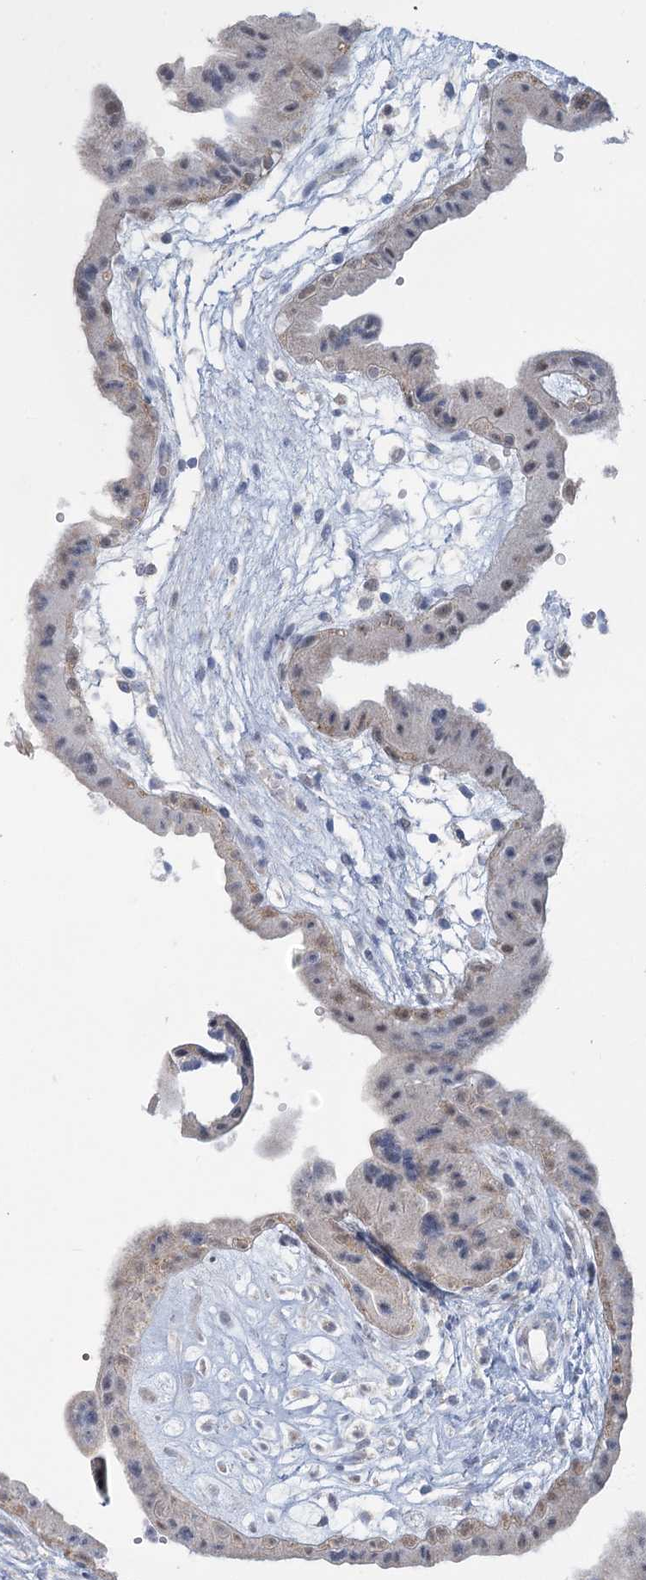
{"staining": {"intensity": "moderate", "quantity": ">75%", "location": "nuclear"}, "tissue": "placenta", "cell_type": "Decidual cells", "image_type": "normal", "snomed": [{"axis": "morphology", "description": "Normal tissue, NOS"}, {"axis": "topography", "description": "Placenta"}], "caption": "Brown immunohistochemical staining in normal human placenta displays moderate nuclear expression in about >75% of decidual cells.", "gene": "MTG1", "patient": {"sex": "female", "age": 18}}